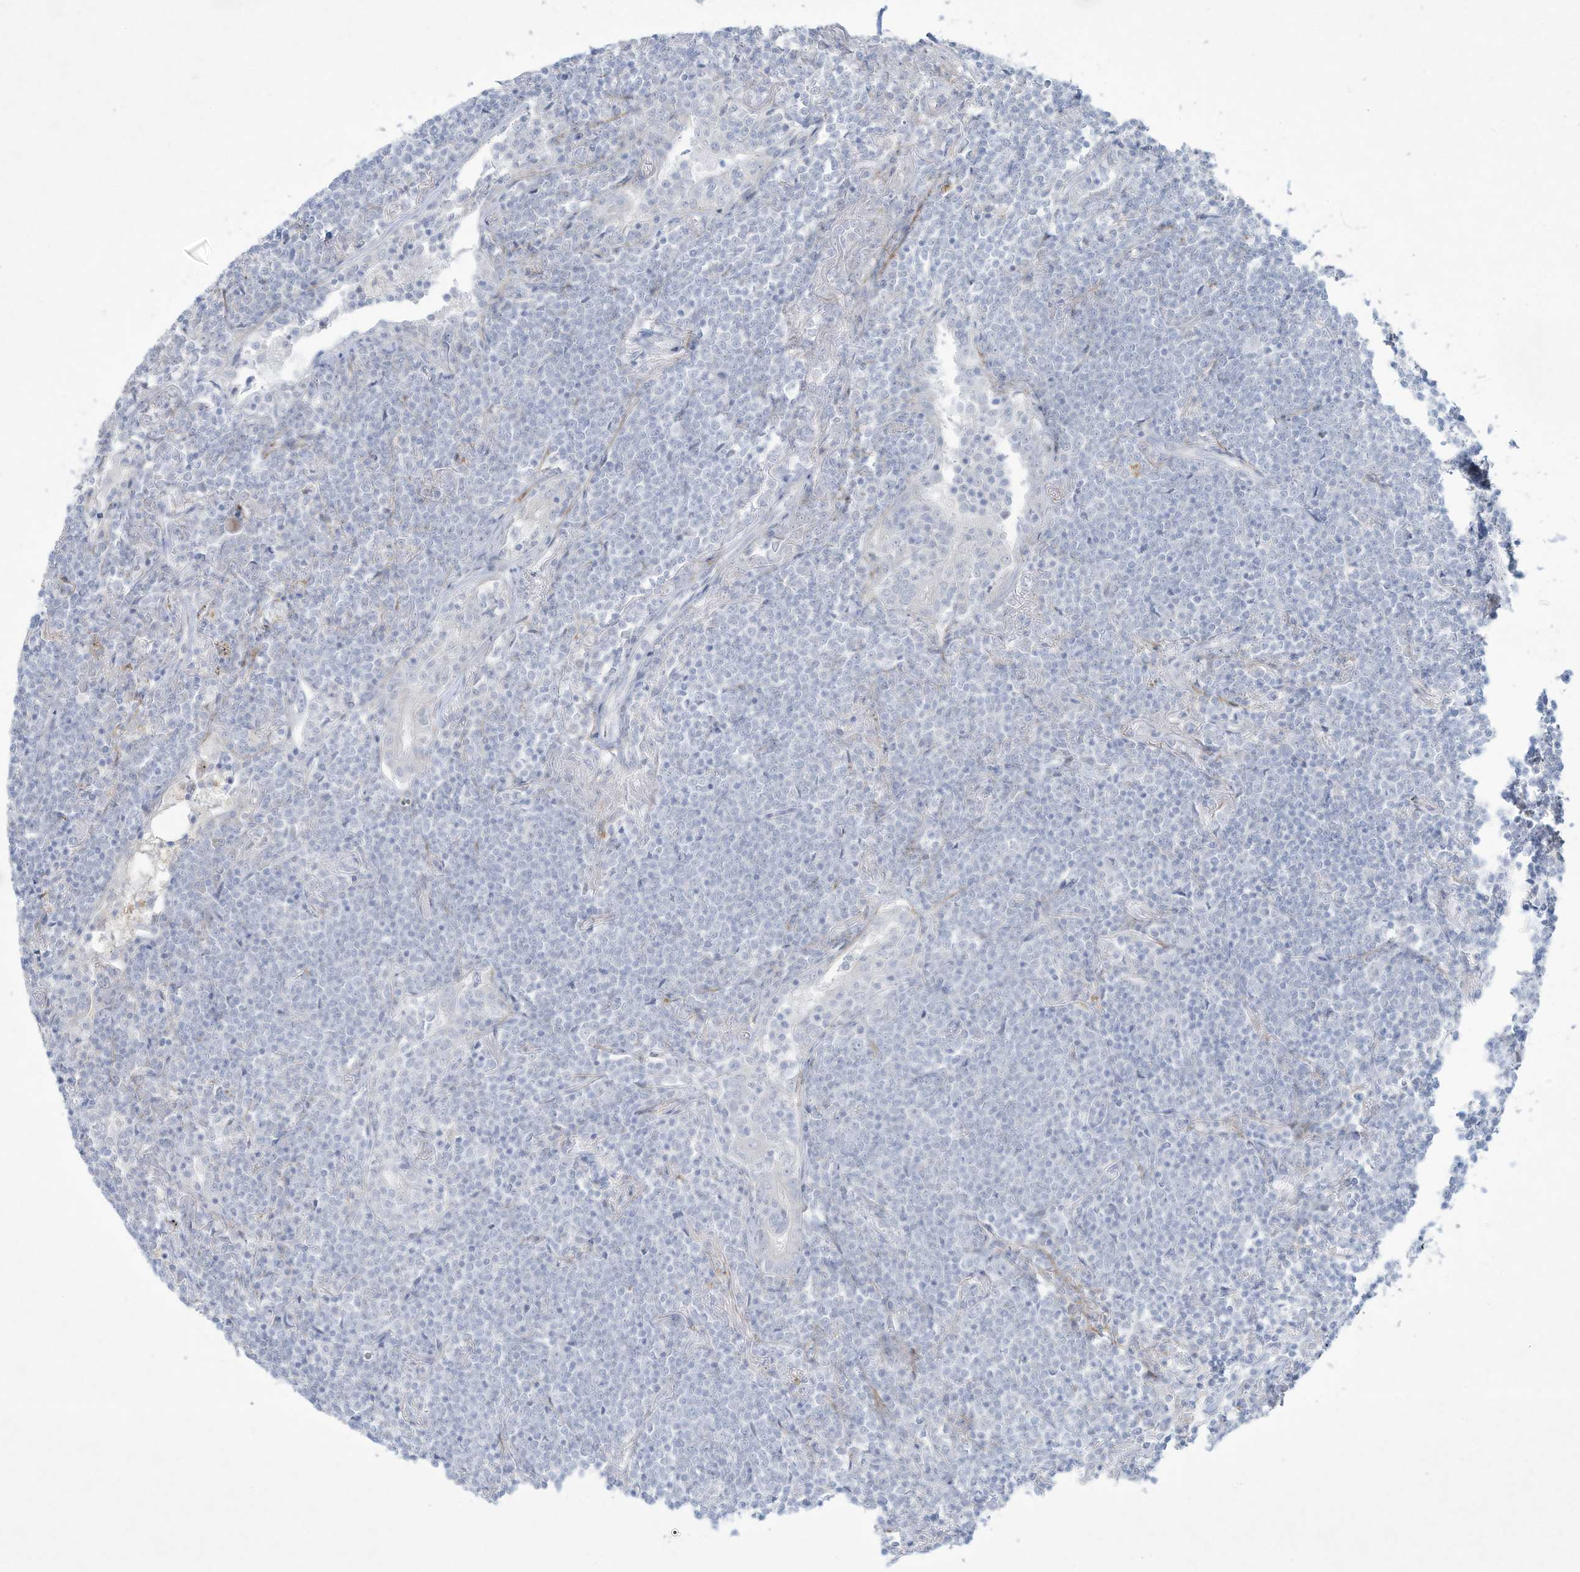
{"staining": {"intensity": "negative", "quantity": "none", "location": "none"}, "tissue": "lymphoma", "cell_type": "Tumor cells", "image_type": "cancer", "snomed": [{"axis": "morphology", "description": "Malignant lymphoma, non-Hodgkin's type, Low grade"}, {"axis": "topography", "description": "Lung"}], "caption": "High magnification brightfield microscopy of lymphoma stained with DAB (brown) and counterstained with hematoxylin (blue): tumor cells show no significant expression. The staining was performed using DAB (3,3'-diaminobenzidine) to visualize the protein expression in brown, while the nuclei were stained in blue with hematoxylin (Magnification: 20x).", "gene": "PAX6", "patient": {"sex": "female", "age": 71}}